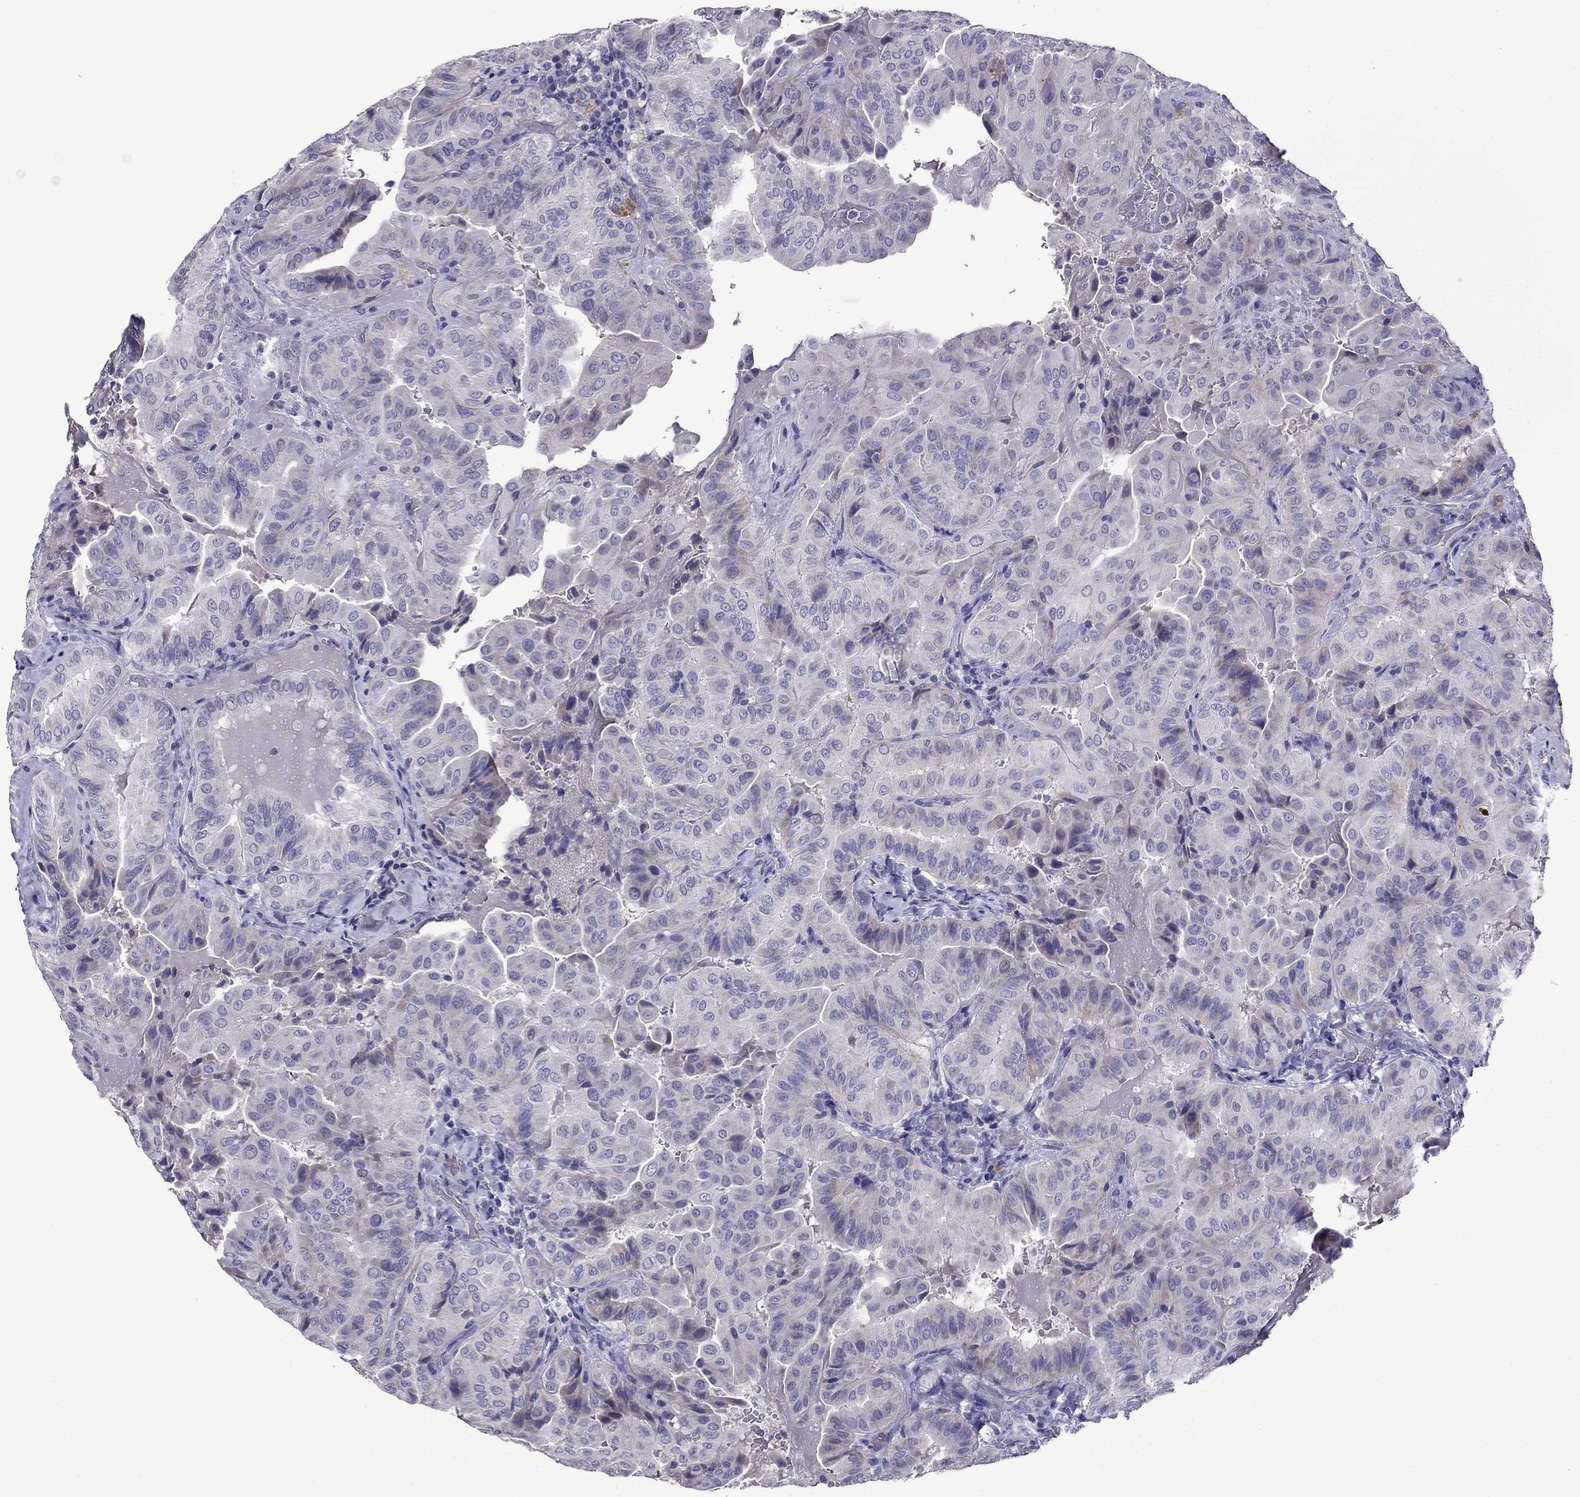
{"staining": {"intensity": "weak", "quantity": "<25%", "location": "cytoplasmic/membranous"}, "tissue": "thyroid cancer", "cell_type": "Tumor cells", "image_type": "cancer", "snomed": [{"axis": "morphology", "description": "Papillary adenocarcinoma, NOS"}, {"axis": "topography", "description": "Thyroid gland"}], "caption": "Immunohistochemical staining of papillary adenocarcinoma (thyroid) exhibits no significant expression in tumor cells.", "gene": "SPTBN4", "patient": {"sex": "female", "age": 68}}